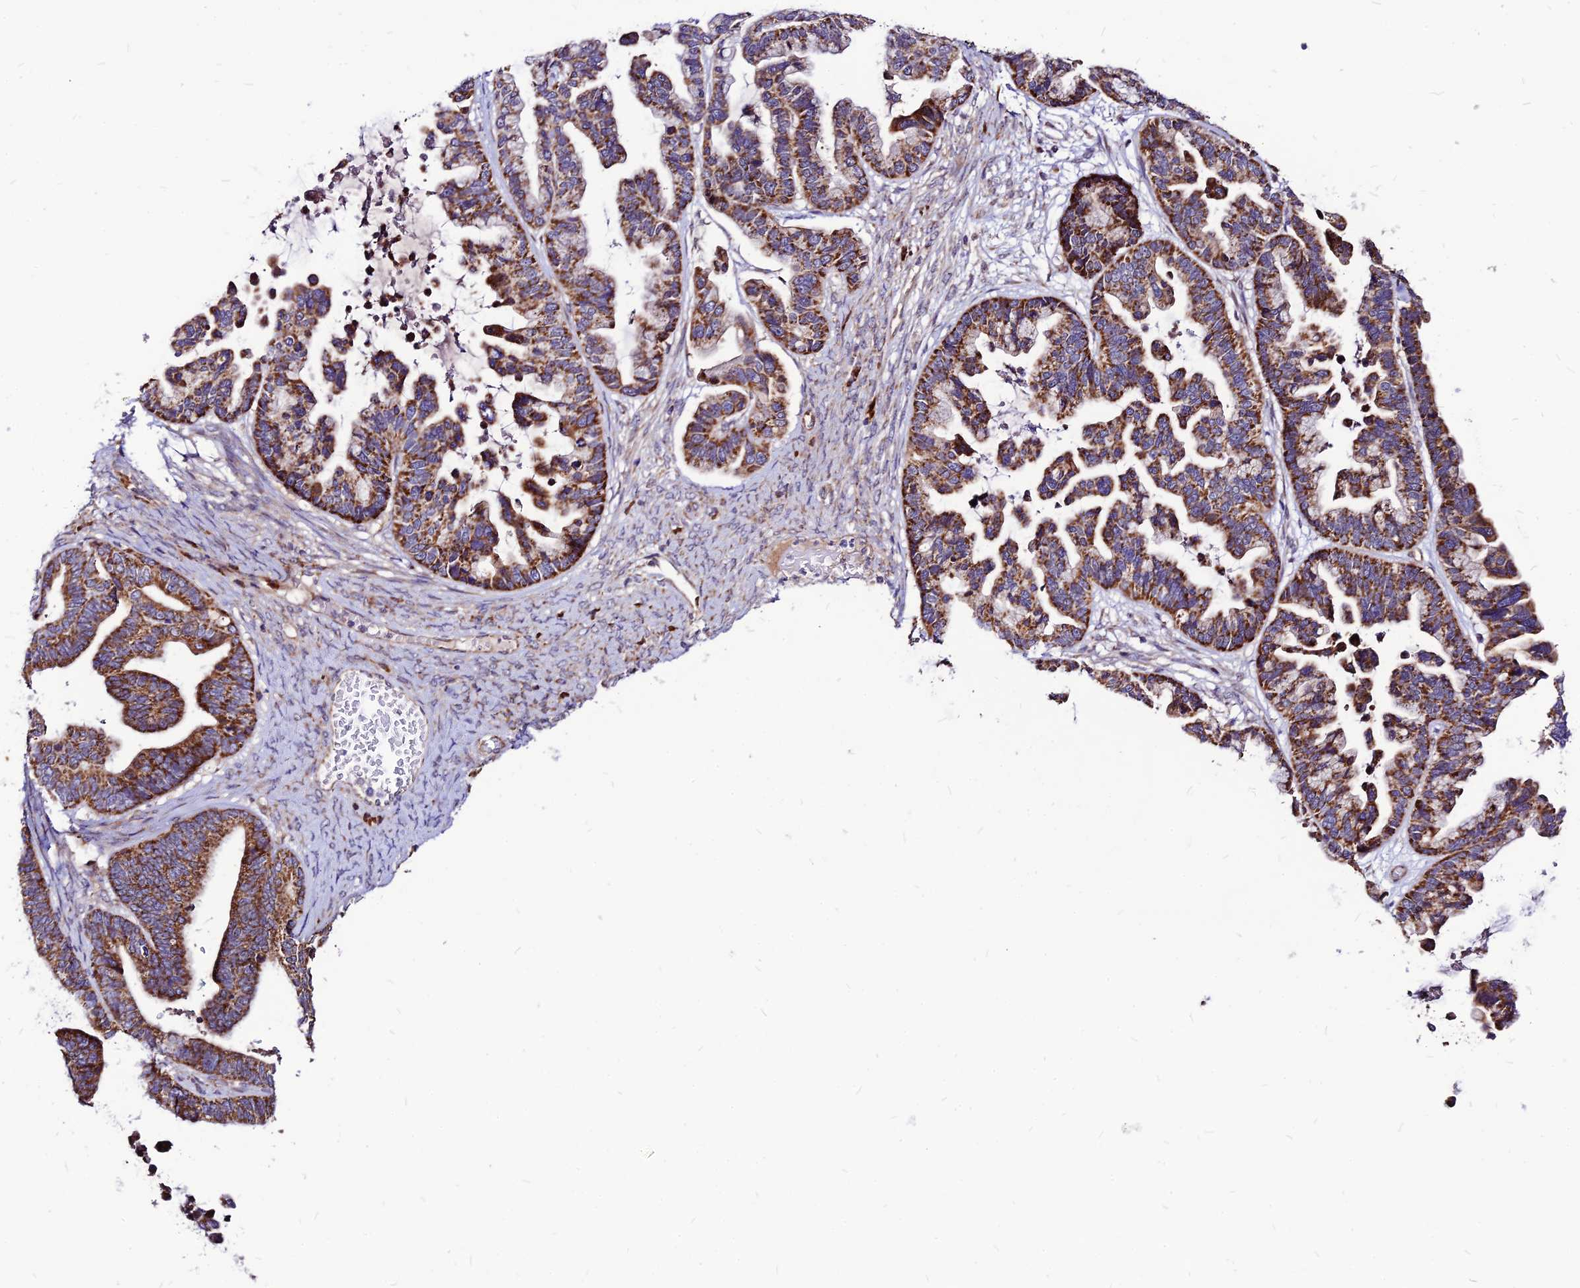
{"staining": {"intensity": "strong", "quantity": "25%-75%", "location": "cytoplasmic/membranous"}, "tissue": "ovarian cancer", "cell_type": "Tumor cells", "image_type": "cancer", "snomed": [{"axis": "morphology", "description": "Cystadenocarcinoma, serous, NOS"}, {"axis": "topography", "description": "Ovary"}], "caption": "A brown stain highlights strong cytoplasmic/membranous expression of a protein in human ovarian serous cystadenocarcinoma tumor cells.", "gene": "ECI1", "patient": {"sex": "female", "age": 56}}